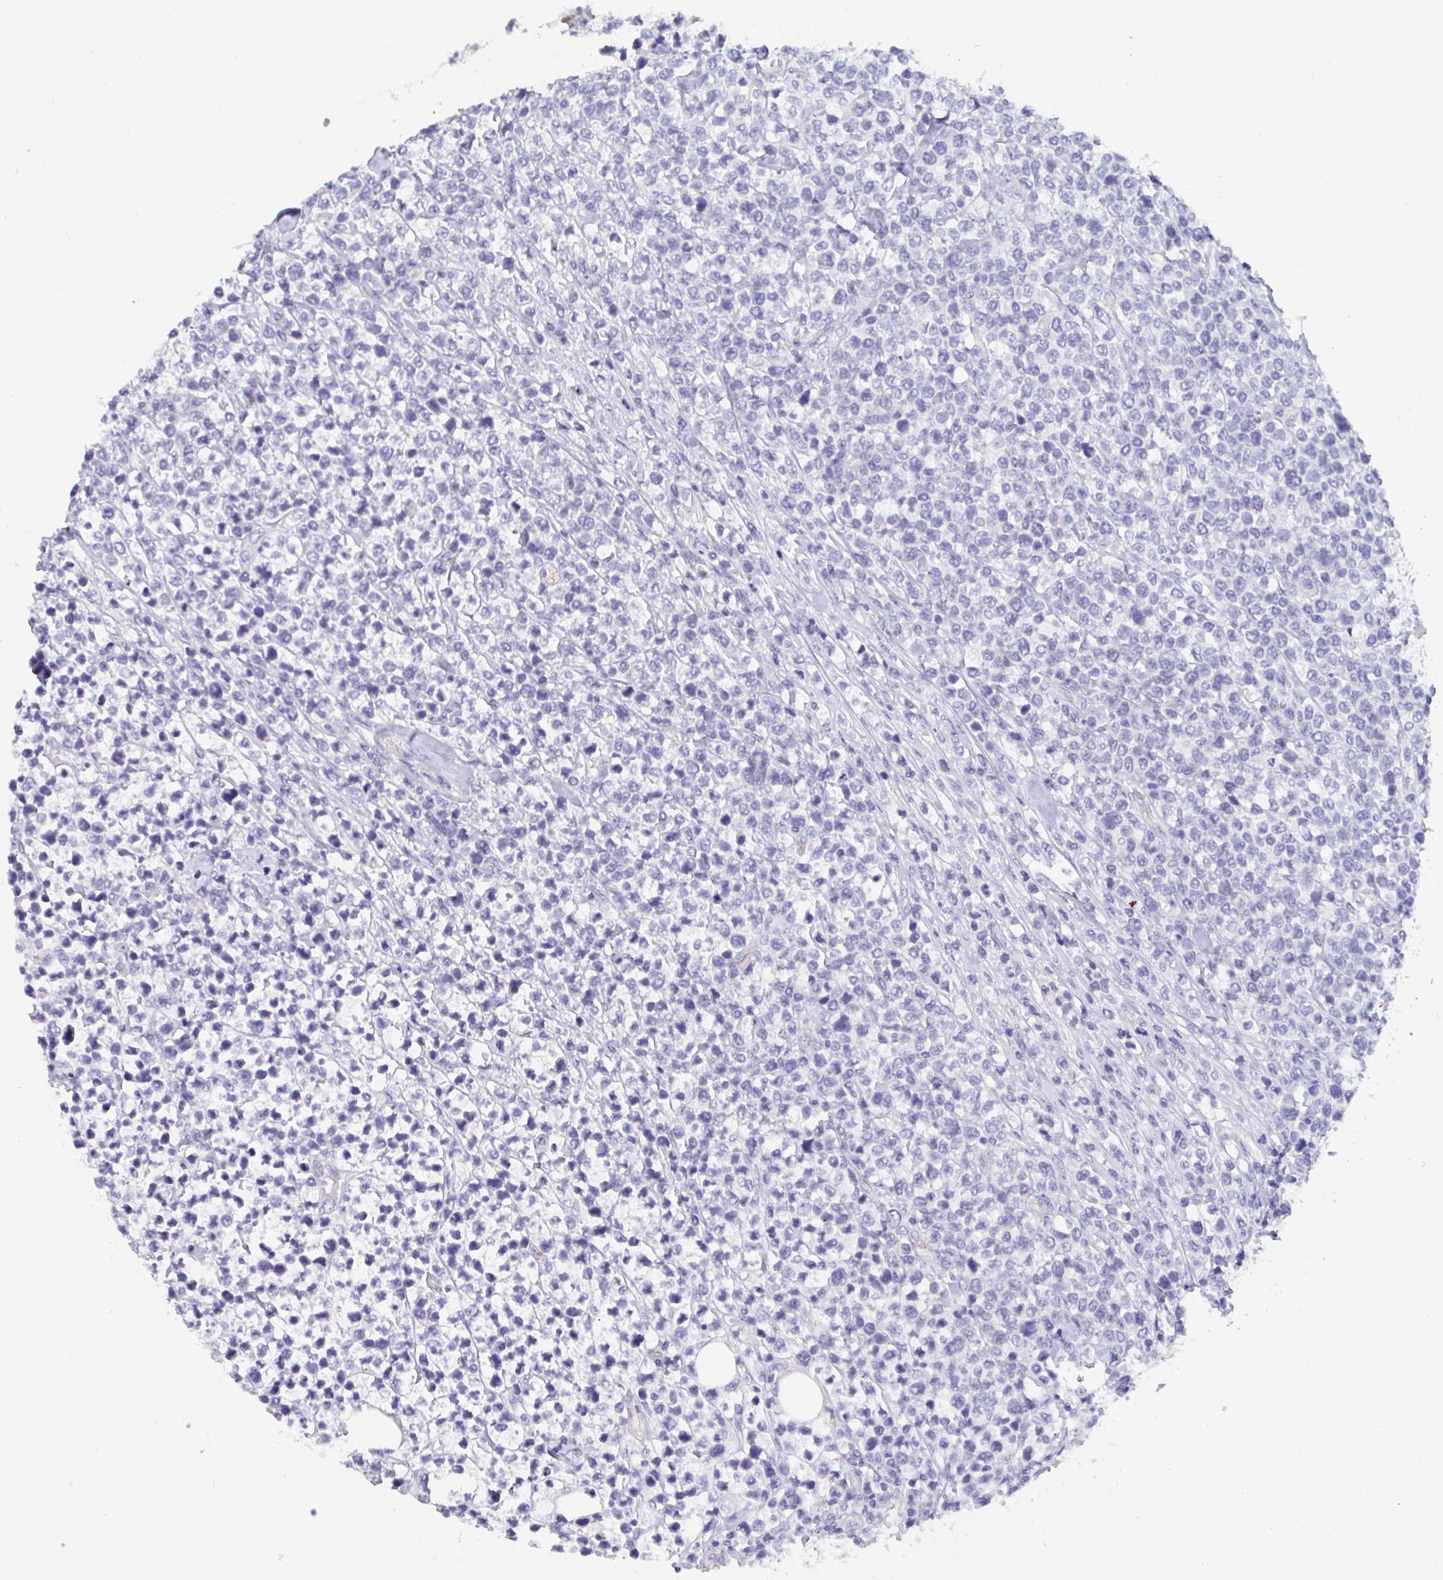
{"staining": {"intensity": "negative", "quantity": "none", "location": "none"}, "tissue": "lymphoma", "cell_type": "Tumor cells", "image_type": "cancer", "snomed": [{"axis": "morphology", "description": "Malignant lymphoma, non-Hodgkin's type, High grade"}, {"axis": "topography", "description": "Soft tissue"}], "caption": "Histopathology image shows no significant protein expression in tumor cells of malignant lymphoma, non-Hodgkin's type (high-grade). (Stains: DAB immunohistochemistry with hematoxylin counter stain, Microscopy: brightfield microscopy at high magnification).", "gene": "ZNHIT2", "patient": {"sex": "female", "age": 56}}